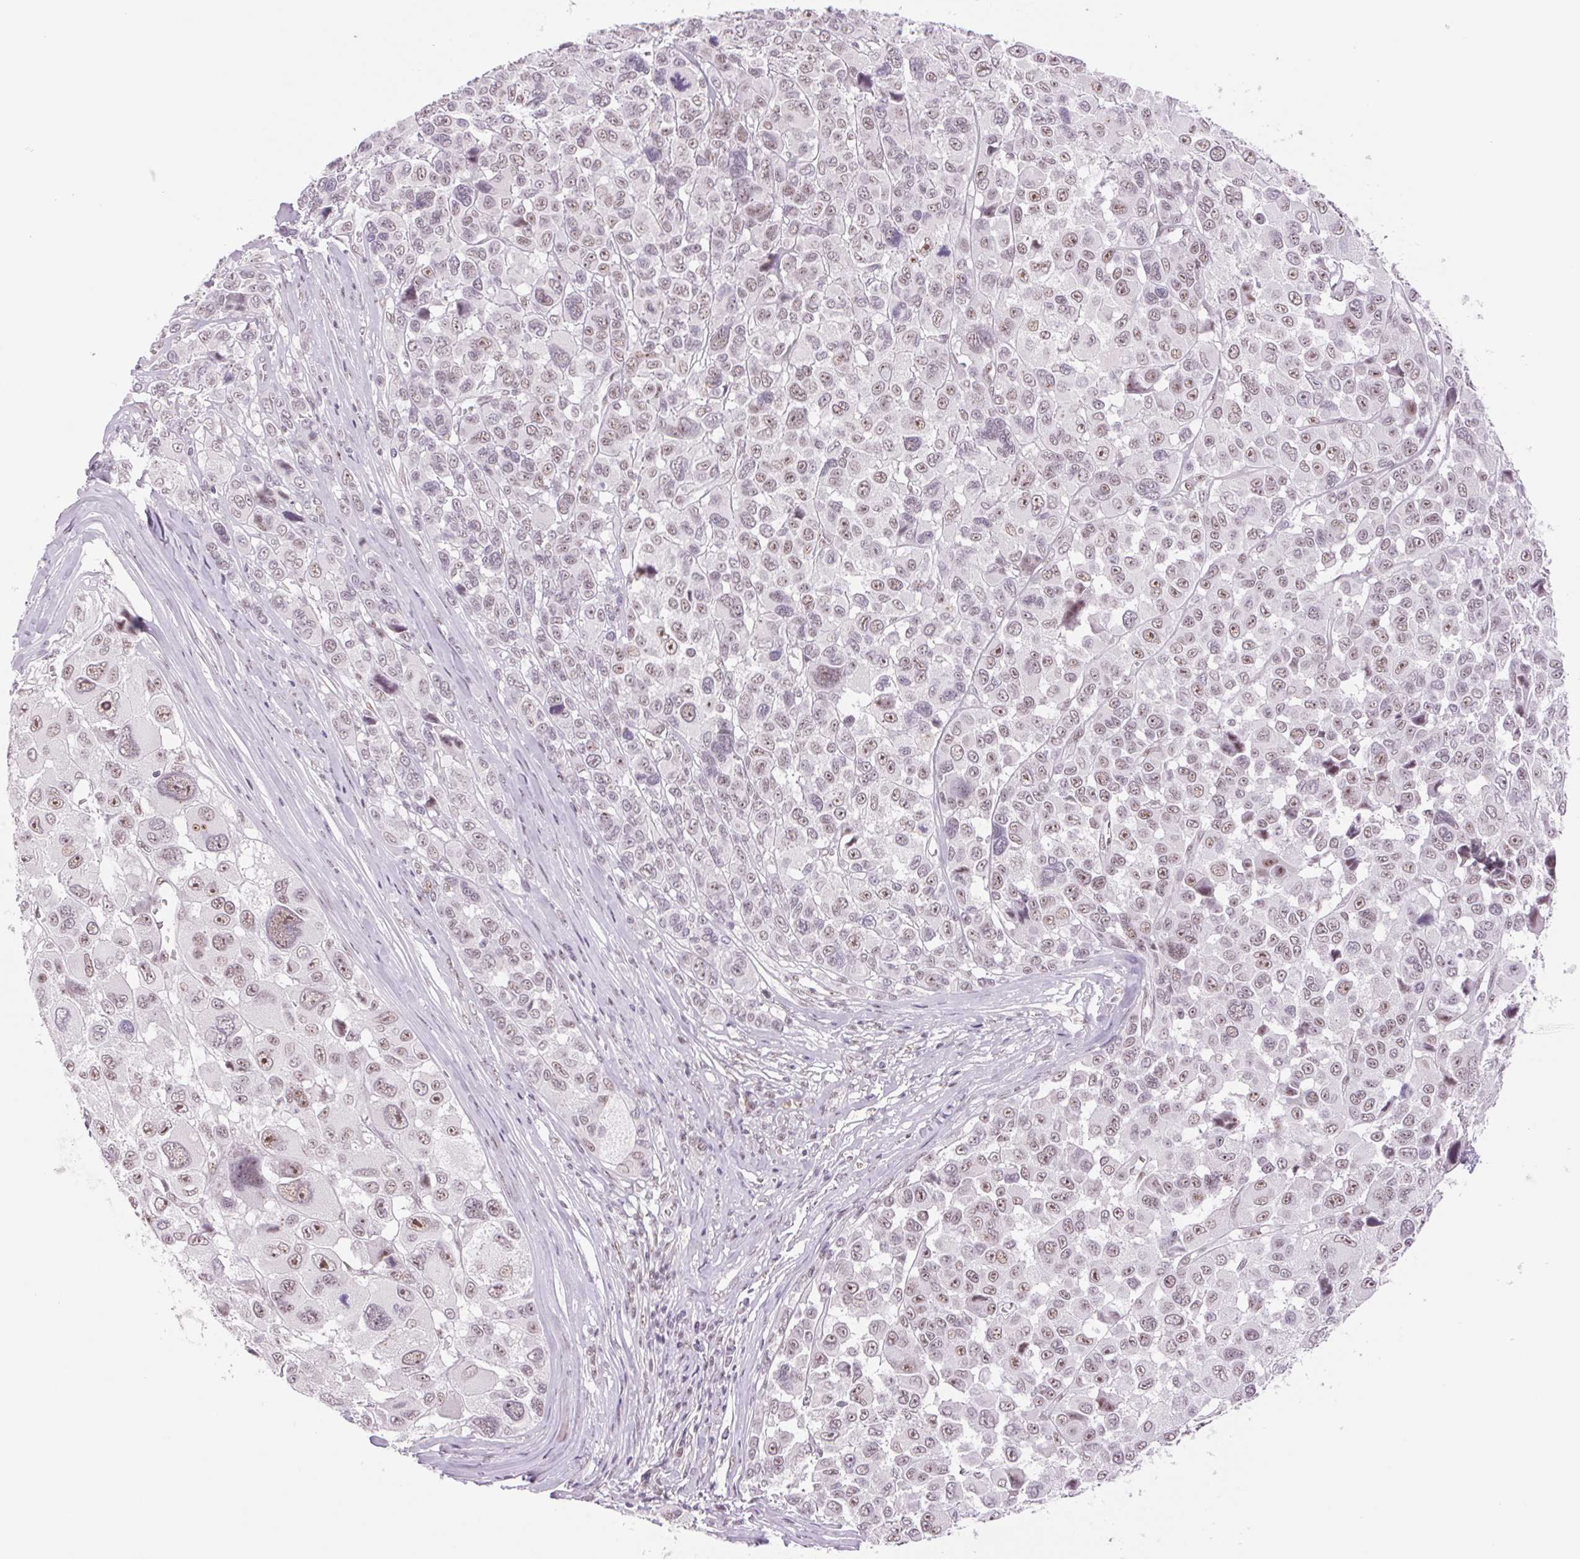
{"staining": {"intensity": "weak", "quantity": "25%-75%", "location": "nuclear"}, "tissue": "melanoma", "cell_type": "Tumor cells", "image_type": "cancer", "snomed": [{"axis": "morphology", "description": "Malignant melanoma, NOS"}, {"axis": "topography", "description": "Skin"}], "caption": "Weak nuclear staining is appreciated in approximately 25%-75% of tumor cells in malignant melanoma. The staining was performed using DAB to visualize the protein expression in brown, while the nuclei were stained in blue with hematoxylin (Magnification: 20x).", "gene": "ZC3H14", "patient": {"sex": "female", "age": 66}}